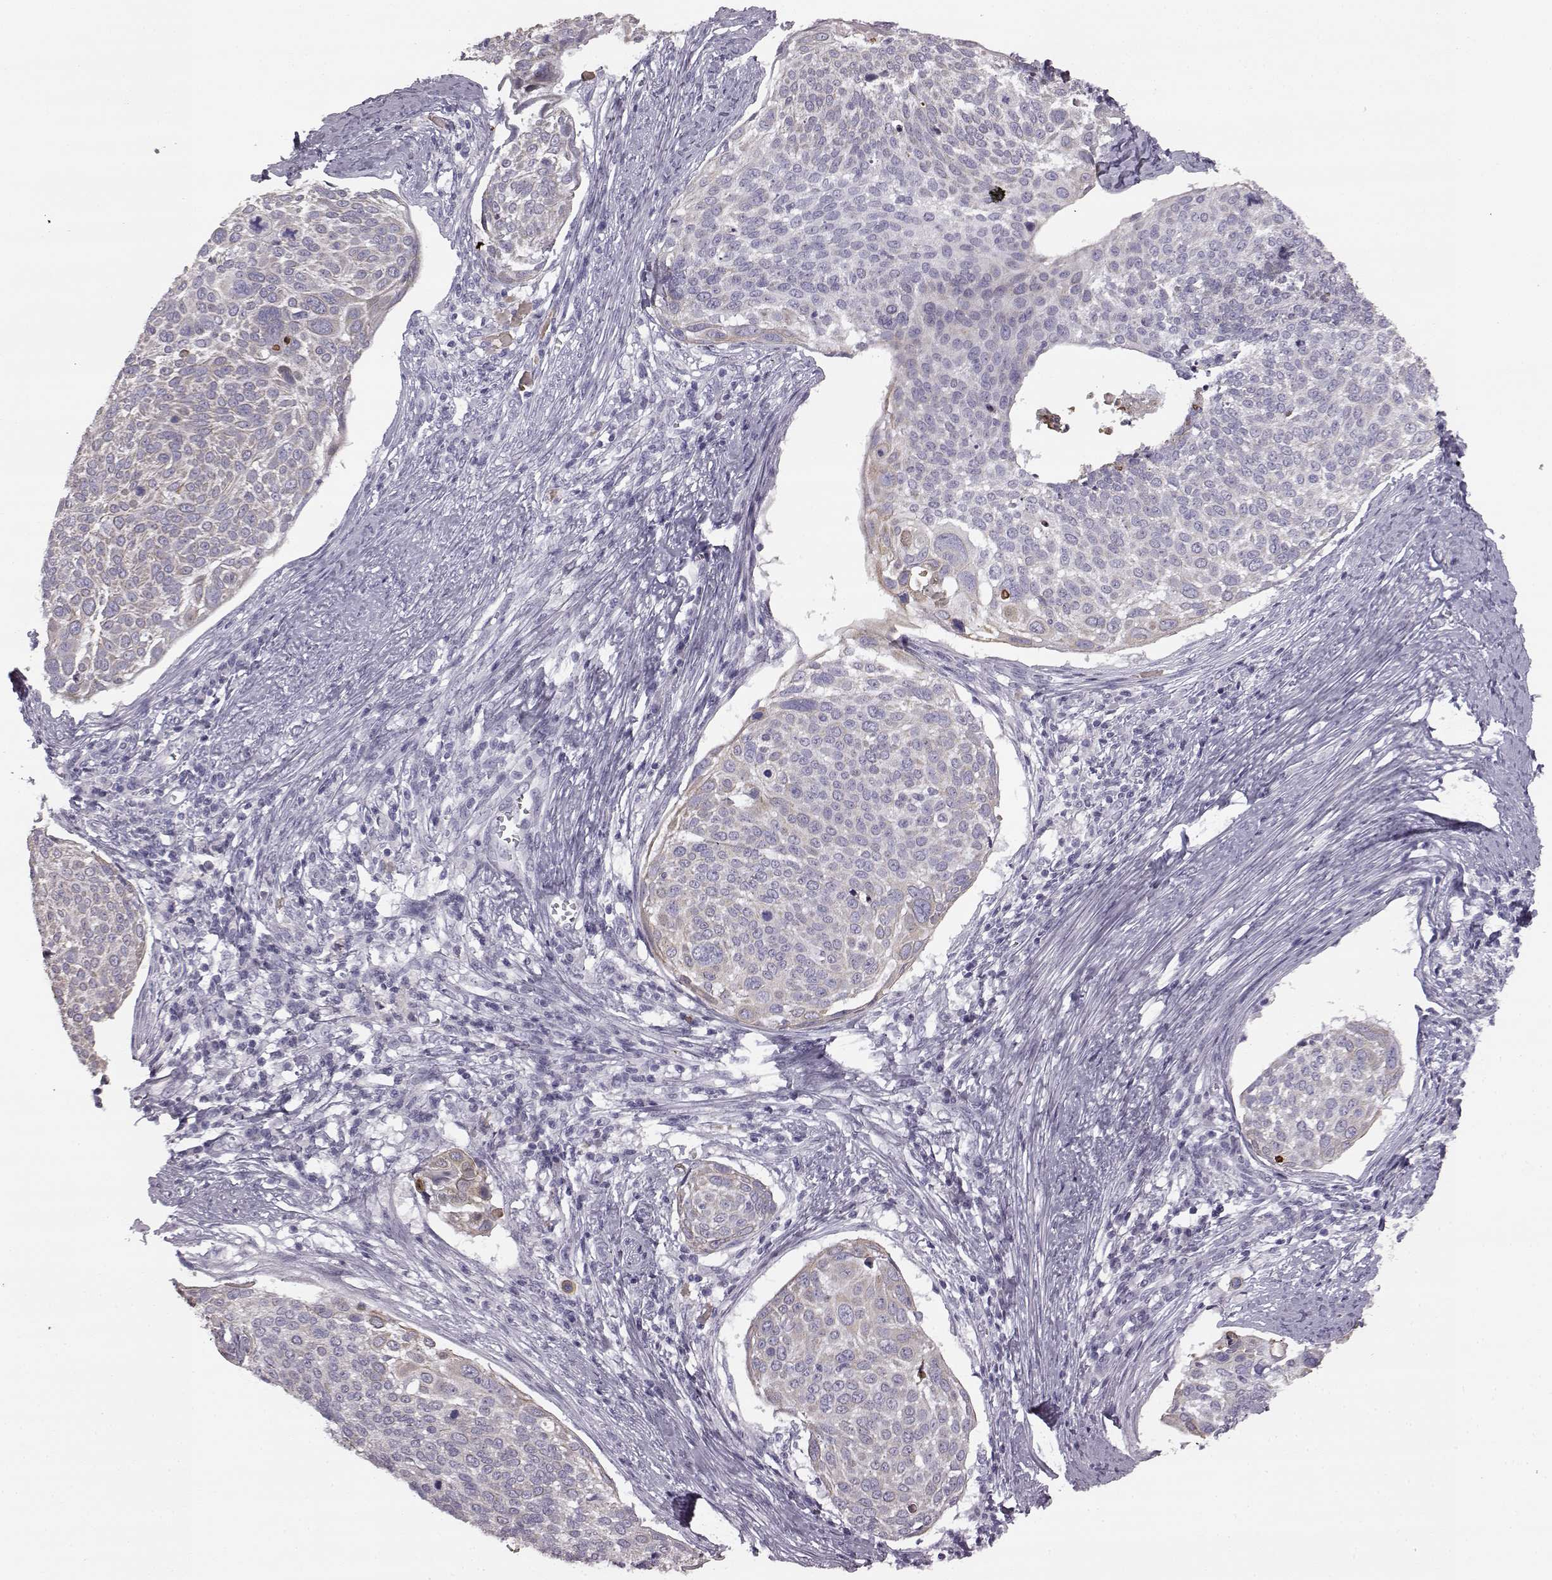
{"staining": {"intensity": "weak", "quantity": "<25%", "location": "cytoplasmic/membranous"}, "tissue": "cervical cancer", "cell_type": "Tumor cells", "image_type": "cancer", "snomed": [{"axis": "morphology", "description": "Squamous cell carcinoma, NOS"}, {"axis": "topography", "description": "Cervix"}], "caption": "Cervical squamous cell carcinoma stained for a protein using immunohistochemistry demonstrates no expression tumor cells.", "gene": "ODAD4", "patient": {"sex": "female", "age": 39}}